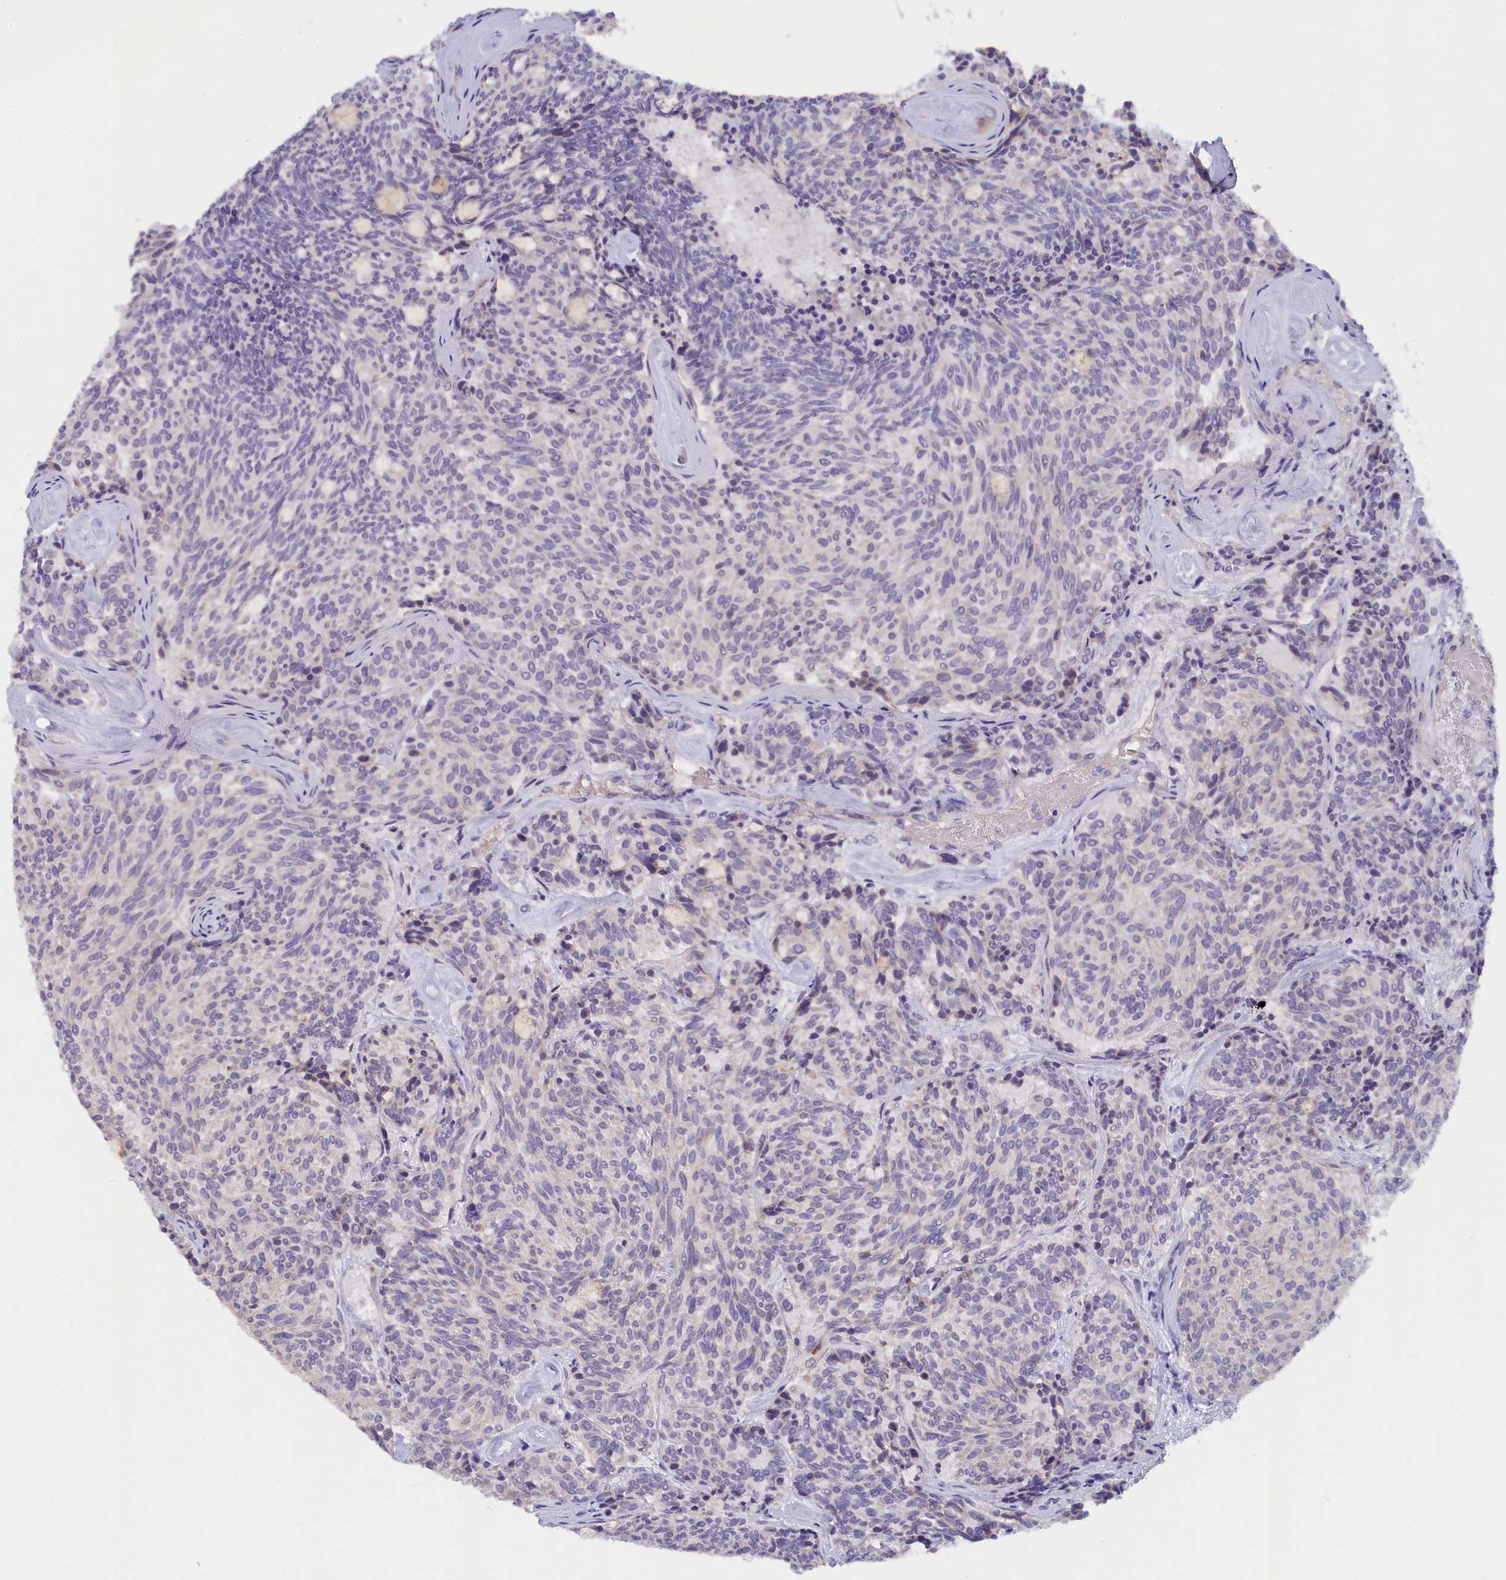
{"staining": {"intensity": "negative", "quantity": "none", "location": "none"}, "tissue": "carcinoid", "cell_type": "Tumor cells", "image_type": "cancer", "snomed": [{"axis": "morphology", "description": "Carcinoid, malignant, NOS"}, {"axis": "topography", "description": "Pancreas"}], "caption": "Immunohistochemistry micrograph of carcinoid stained for a protein (brown), which reveals no positivity in tumor cells.", "gene": "ZSWIM4", "patient": {"sex": "female", "age": 54}}